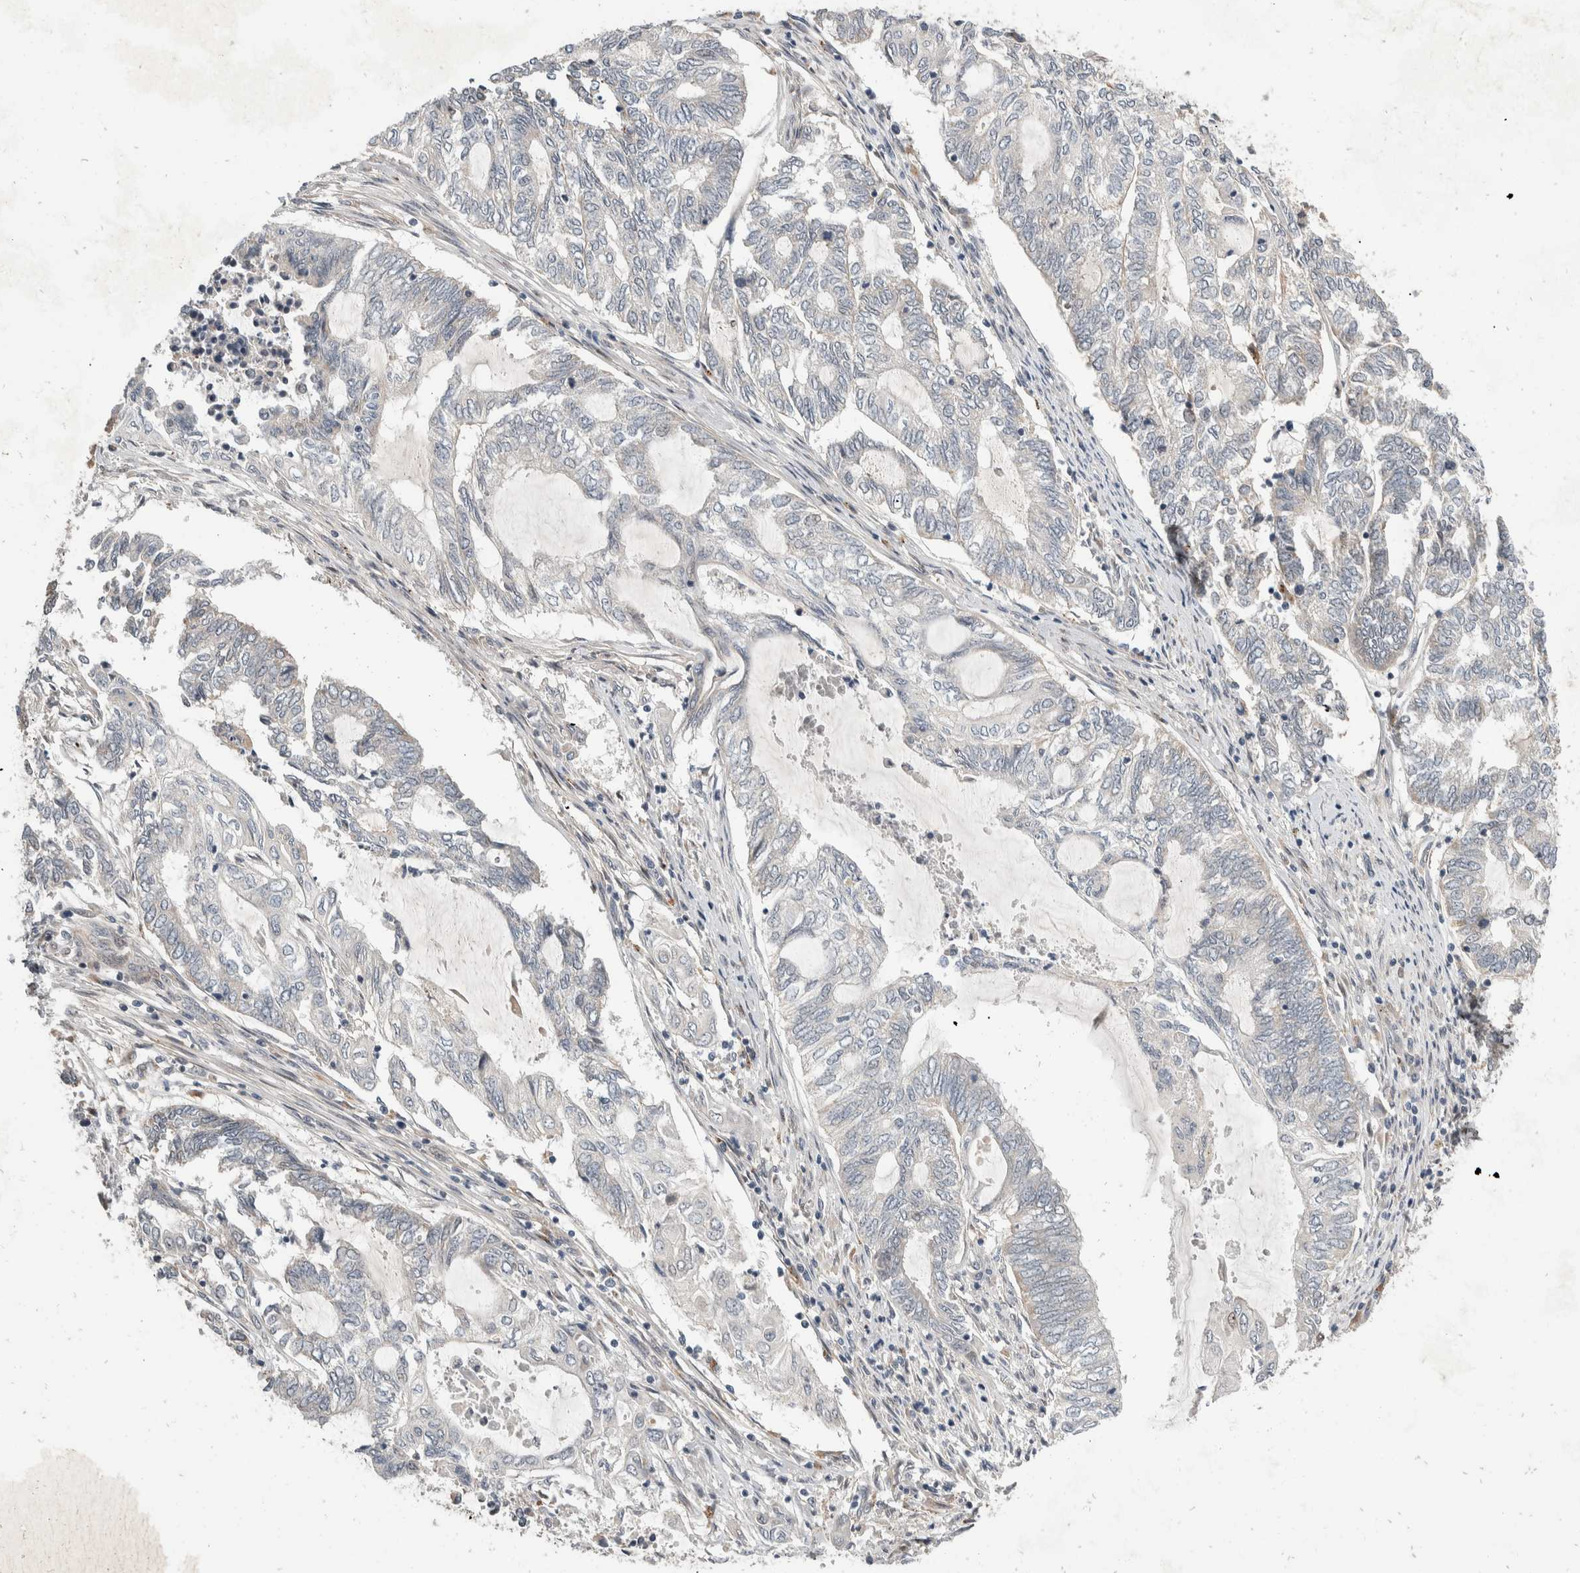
{"staining": {"intensity": "negative", "quantity": "none", "location": "none"}, "tissue": "endometrial cancer", "cell_type": "Tumor cells", "image_type": "cancer", "snomed": [{"axis": "morphology", "description": "Adenocarcinoma, NOS"}, {"axis": "topography", "description": "Uterus"}, {"axis": "topography", "description": "Endometrium"}], "caption": "This is an immunohistochemistry (IHC) micrograph of endometrial cancer. There is no staining in tumor cells.", "gene": "ZNF703", "patient": {"sex": "female", "age": 70}}